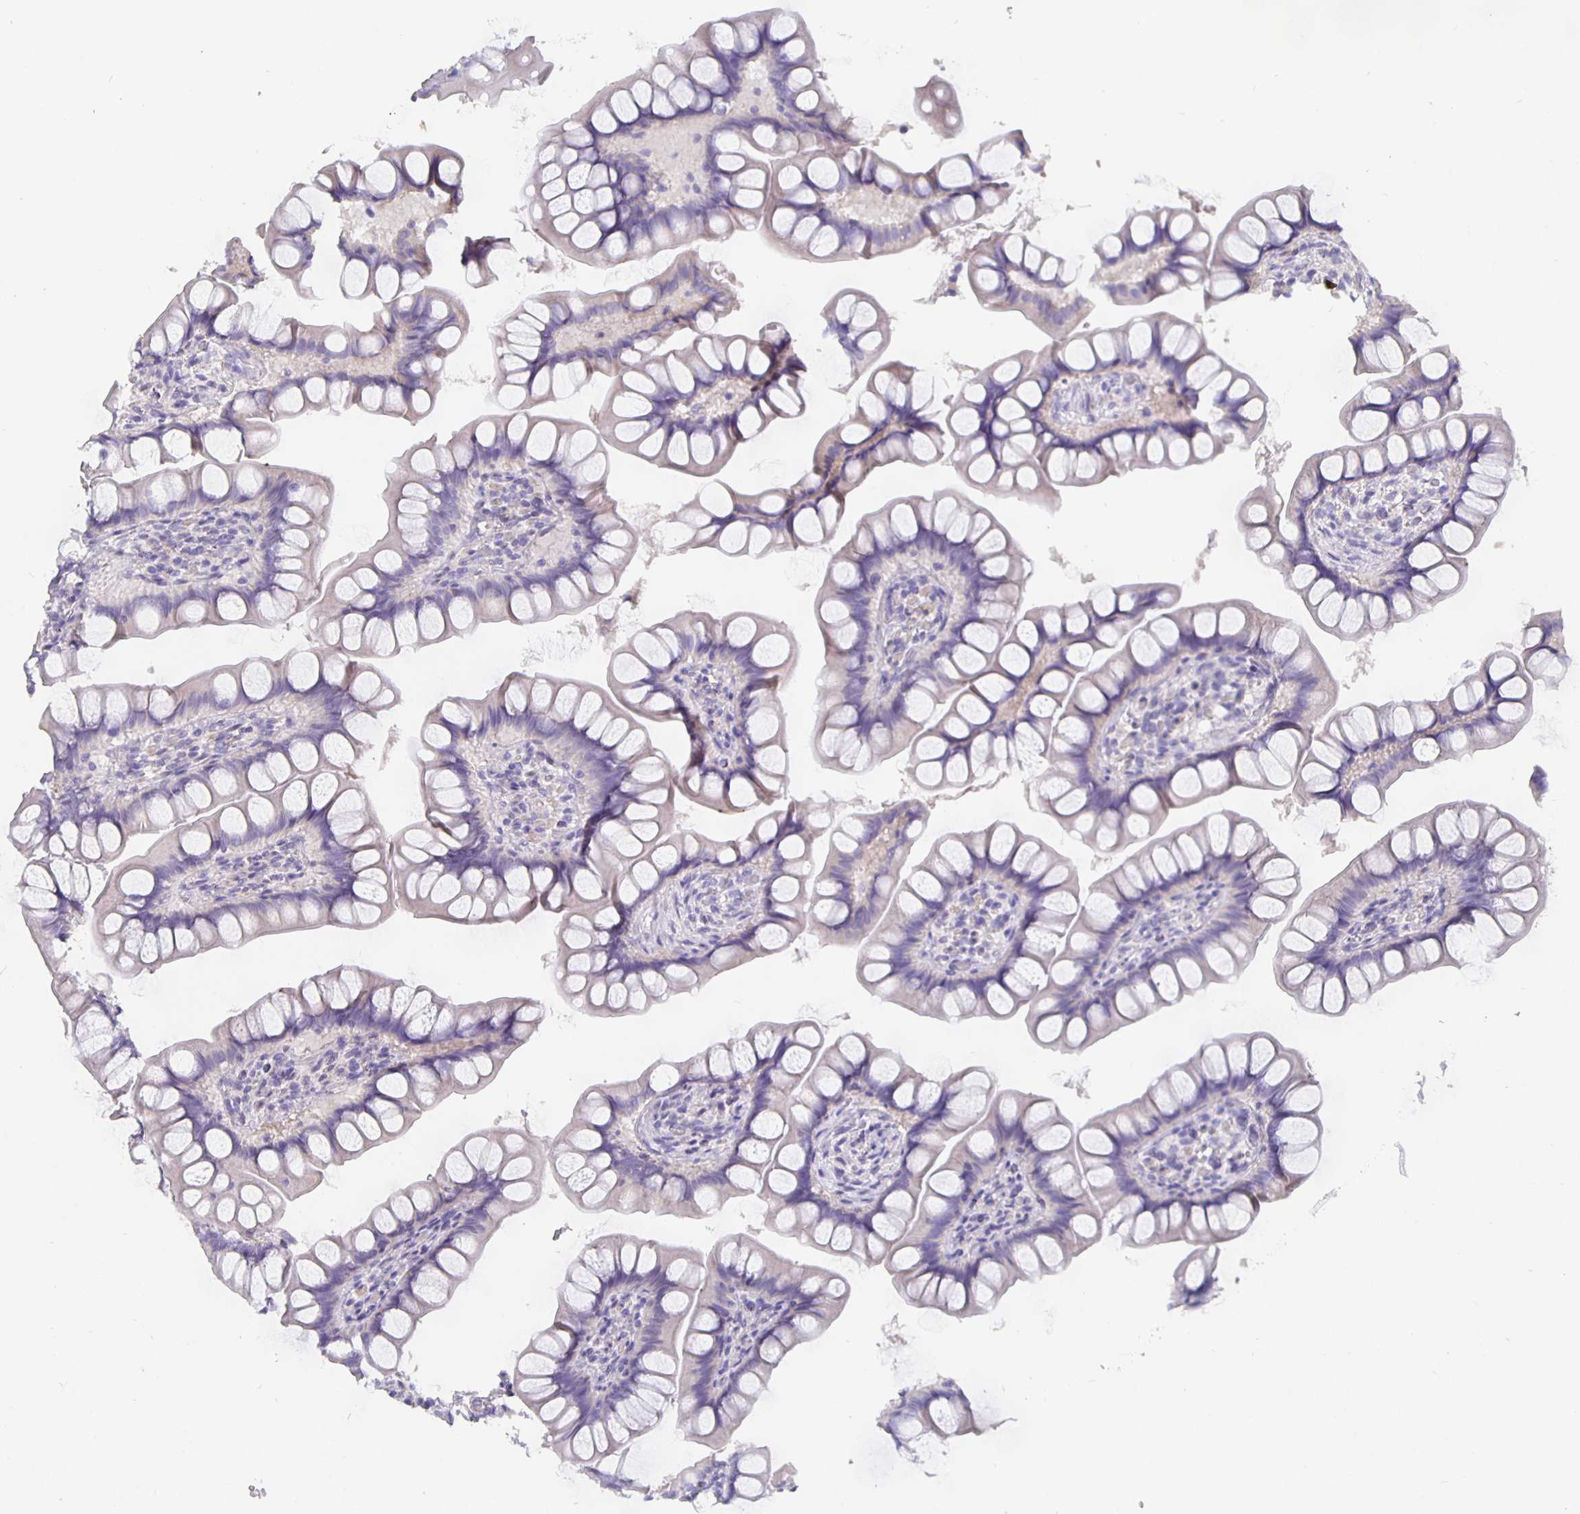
{"staining": {"intensity": "negative", "quantity": "none", "location": "none"}, "tissue": "small intestine", "cell_type": "Glandular cells", "image_type": "normal", "snomed": [{"axis": "morphology", "description": "Normal tissue, NOS"}, {"axis": "topography", "description": "Small intestine"}], "caption": "High magnification brightfield microscopy of normal small intestine stained with DAB (3,3'-diaminobenzidine) (brown) and counterstained with hematoxylin (blue): glandular cells show no significant positivity. (Stains: DAB (3,3'-diaminobenzidine) immunohistochemistry with hematoxylin counter stain, Microscopy: brightfield microscopy at high magnification).", "gene": "CFAP74", "patient": {"sex": "male", "age": 70}}